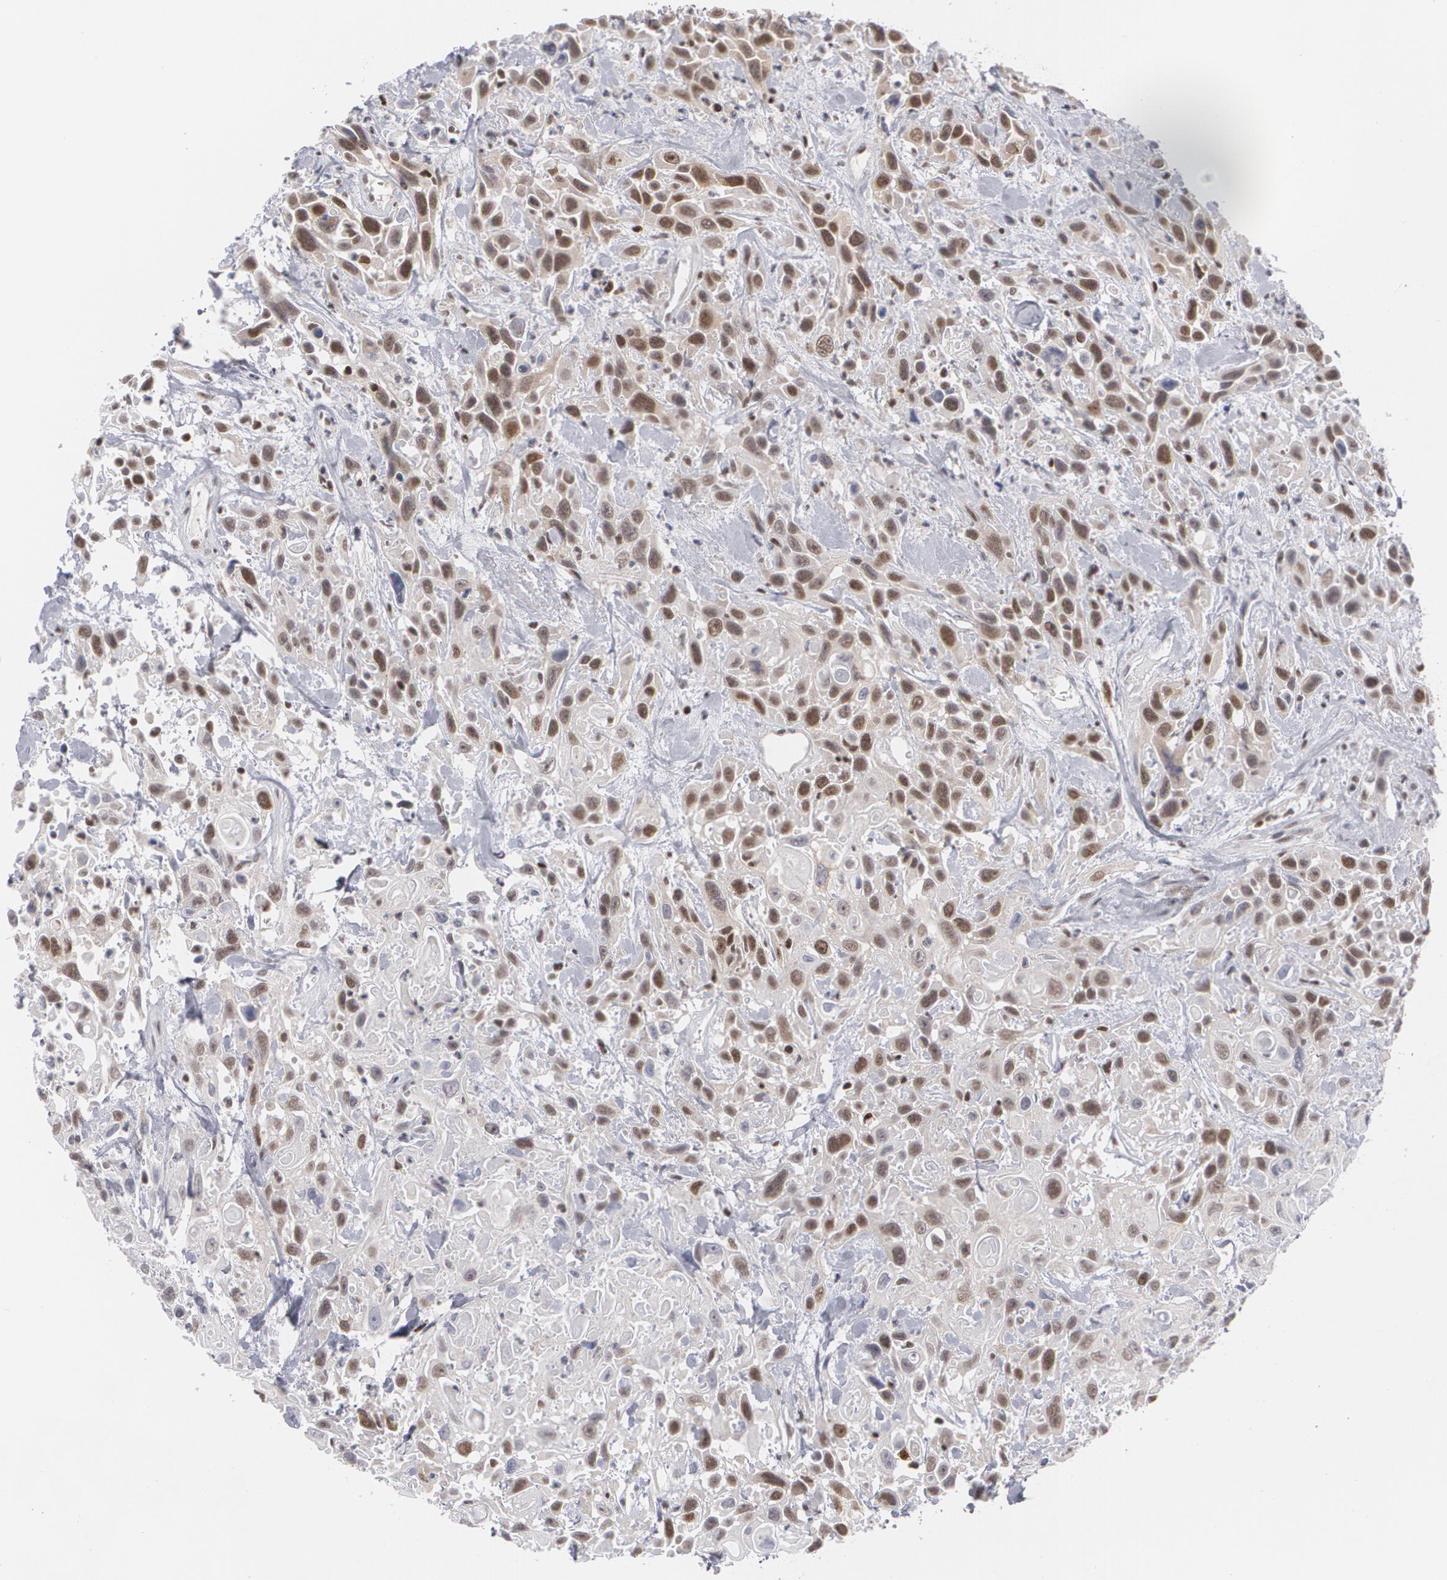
{"staining": {"intensity": "moderate", "quantity": ">75%", "location": "nuclear"}, "tissue": "urothelial cancer", "cell_type": "Tumor cells", "image_type": "cancer", "snomed": [{"axis": "morphology", "description": "Urothelial carcinoma, High grade"}, {"axis": "topography", "description": "Urinary bladder"}], "caption": "A medium amount of moderate nuclear staining is seen in approximately >75% of tumor cells in high-grade urothelial carcinoma tissue.", "gene": "MCL1", "patient": {"sex": "female", "age": 84}}